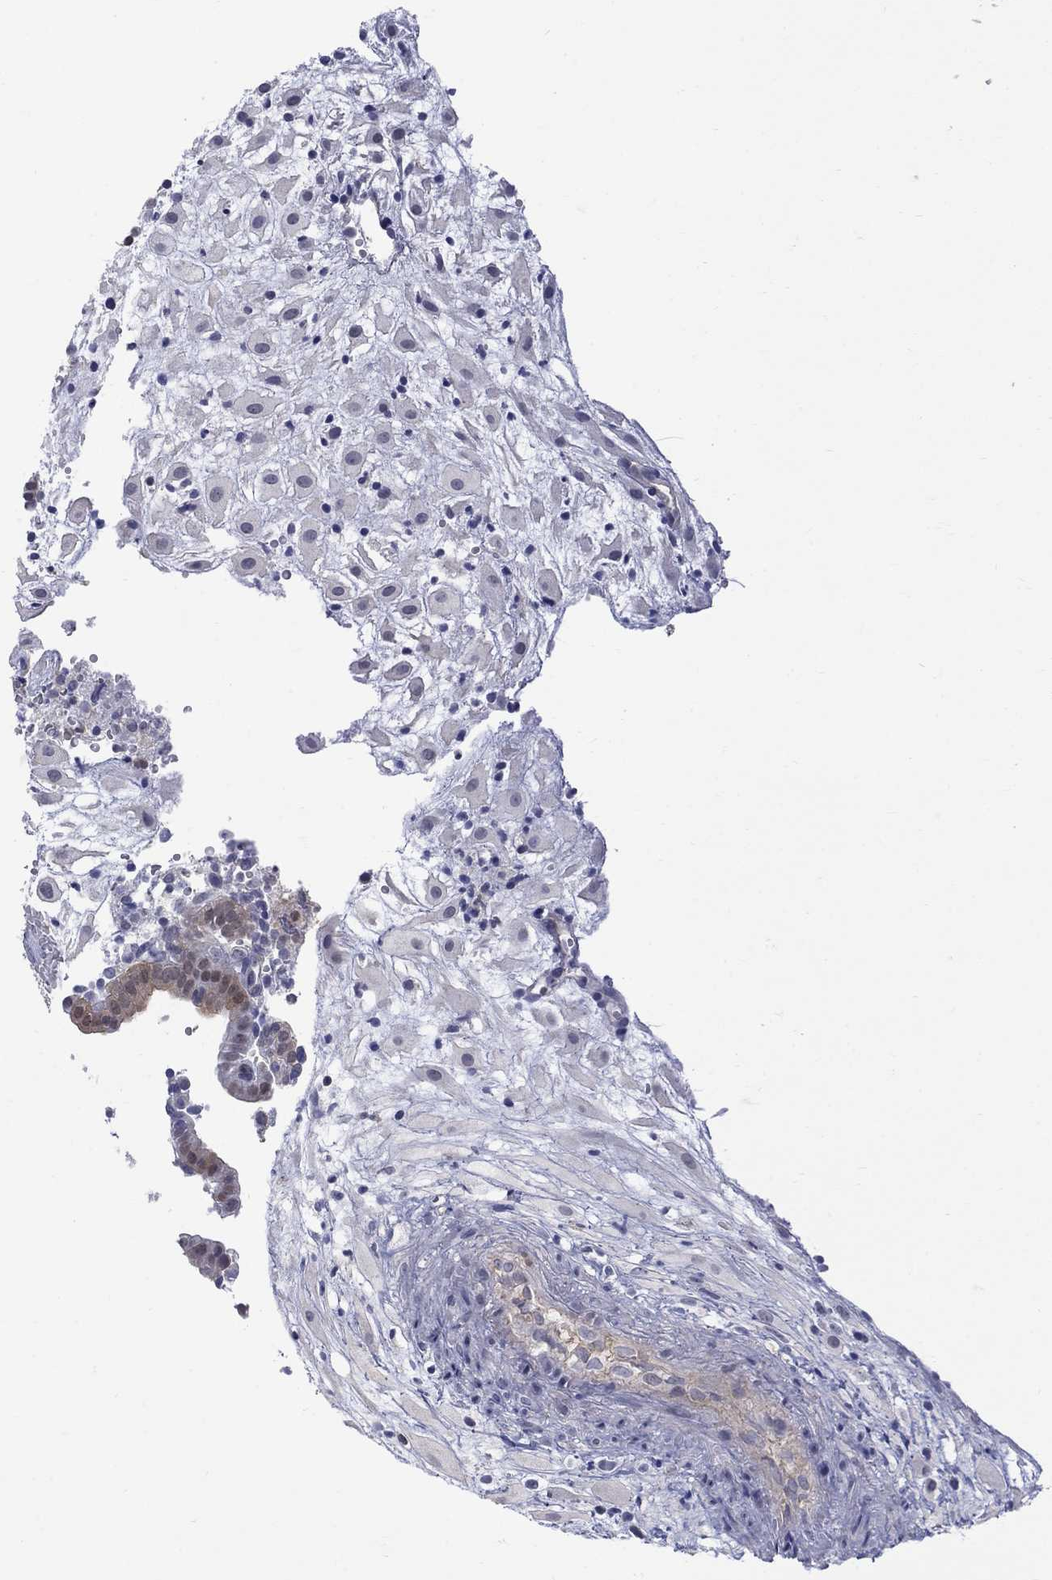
{"staining": {"intensity": "negative", "quantity": "none", "location": "none"}, "tissue": "placenta", "cell_type": "Decidual cells", "image_type": "normal", "snomed": [{"axis": "morphology", "description": "Normal tissue, NOS"}, {"axis": "topography", "description": "Placenta"}], "caption": "This is a photomicrograph of IHC staining of normal placenta, which shows no positivity in decidual cells. (DAB (3,3'-diaminobenzidine) immunohistochemistry visualized using brightfield microscopy, high magnification).", "gene": "HKDC1", "patient": {"sex": "female", "age": 24}}